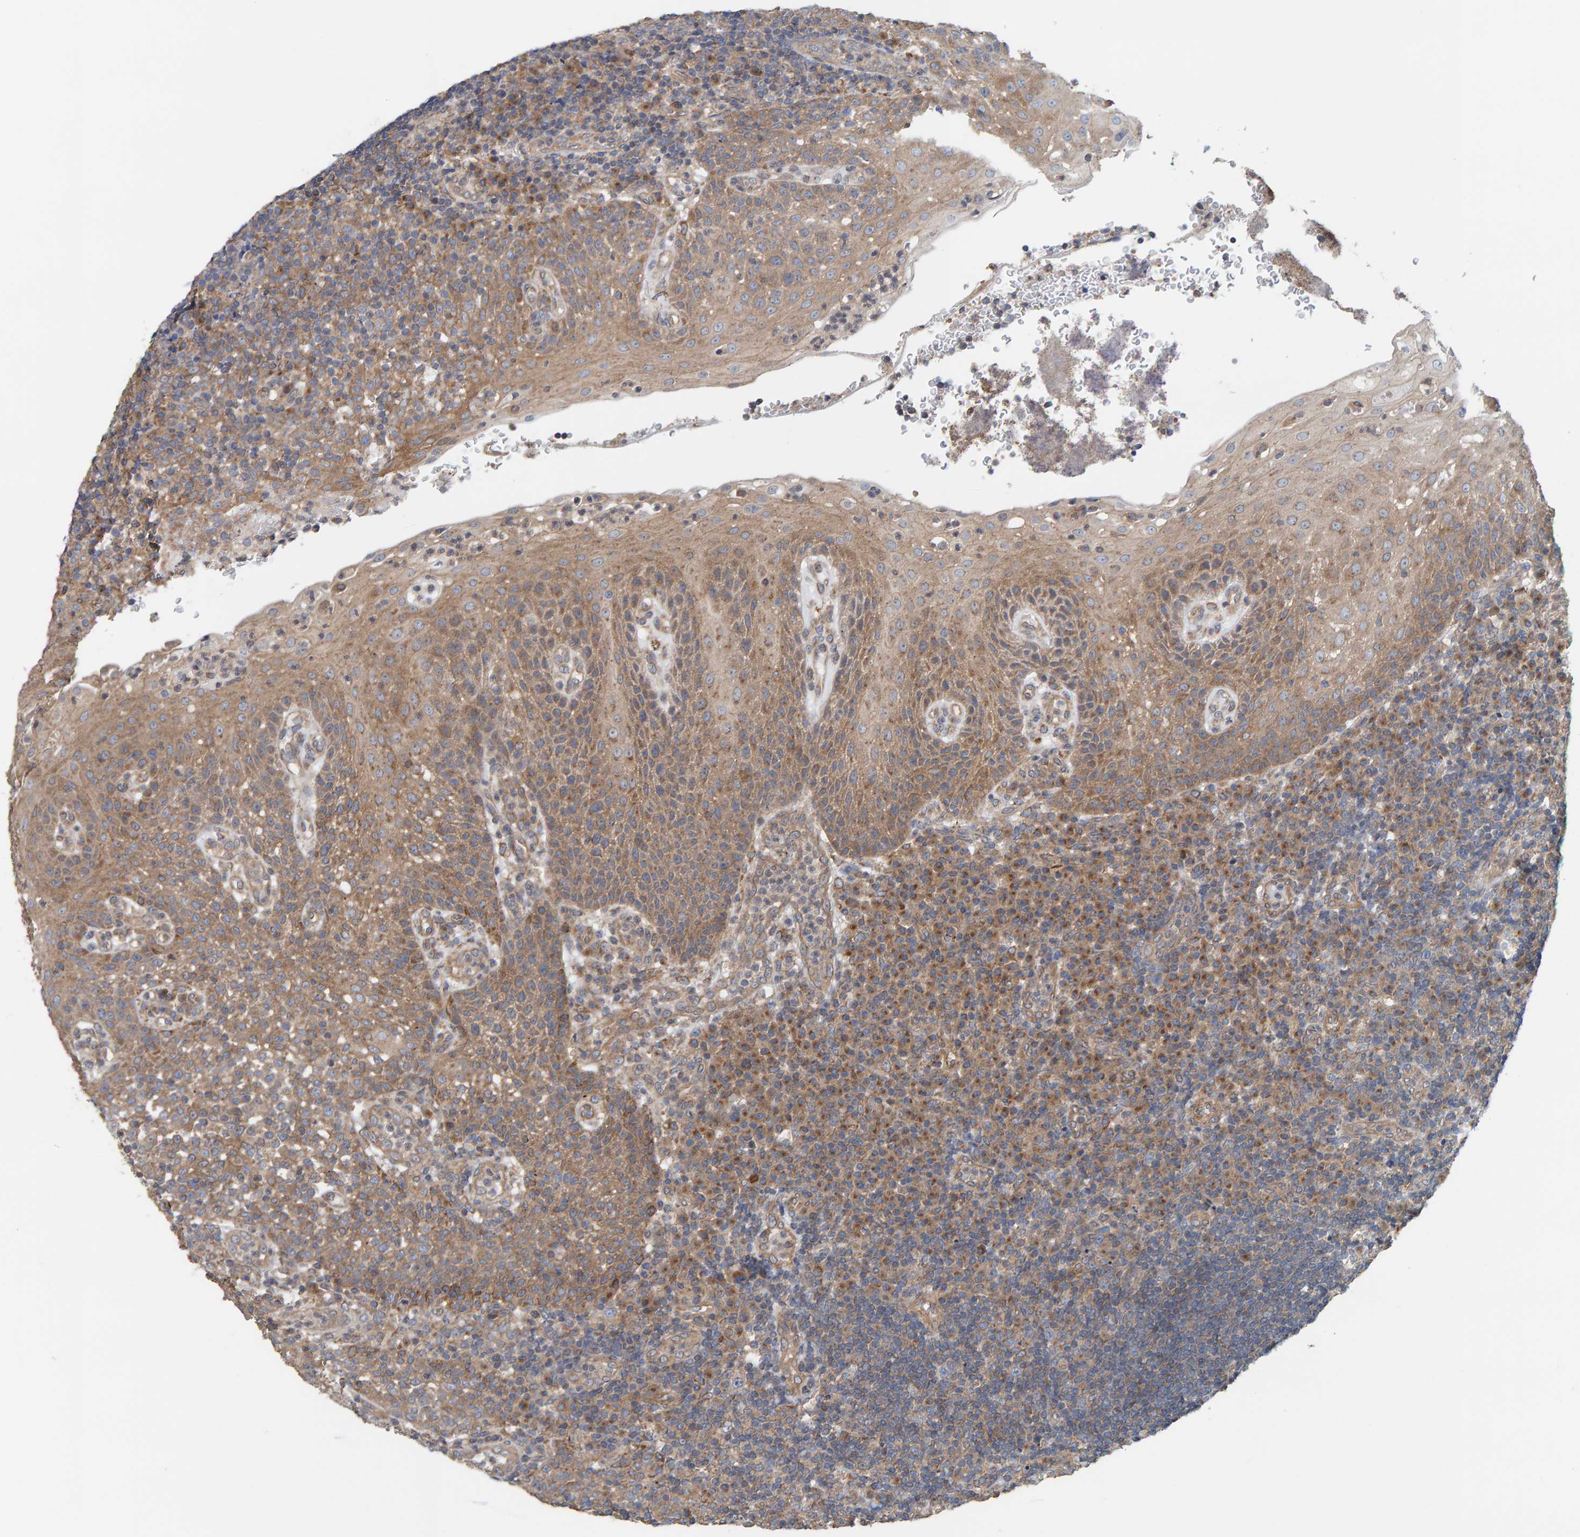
{"staining": {"intensity": "moderate", "quantity": ">75%", "location": "cytoplasmic/membranous"}, "tissue": "tonsil", "cell_type": "Germinal center cells", "image_type": "normal", "snomed": [{"axis": "morphology", "description": "Normal tissue, NOS"}, {"axis": "topography", "description": "Tonsil"}], "caption": "IHC image of benign tonsil stained for a protein (brown), which reveals medium levels of moderate cytoplasmic/membranous expression in about >75% of germinal center cells.", "gene": "UBAP1", "patient": {"sex": "female", "age": 40}}